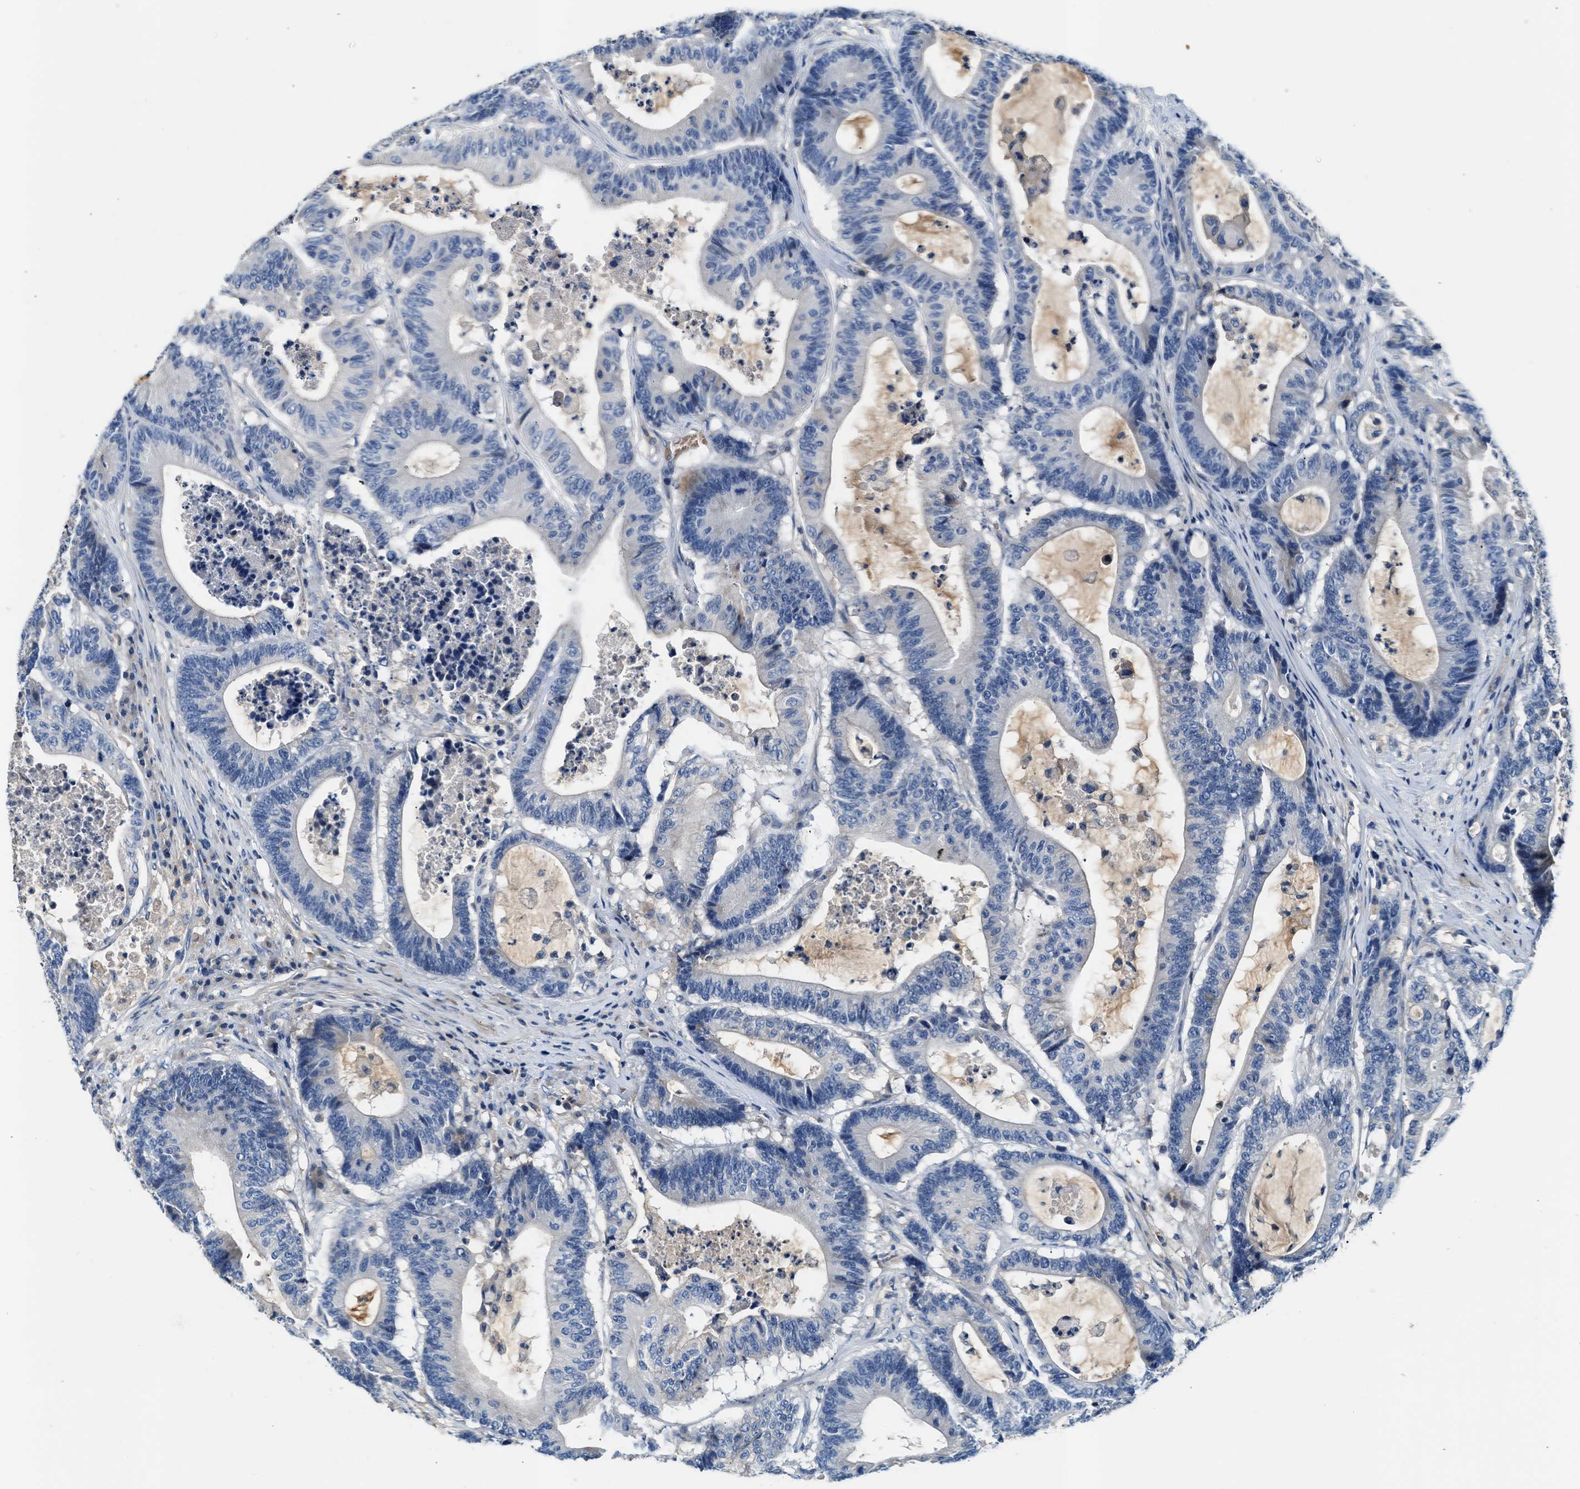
{"staining": {"intensity": "negative", "quantity": "none", "location": "none"}, "tissue": "colorectal cancer", "cell_type": "Tumor cells", "image_type": "cancer", "snomed": [{"axis": "morphology", "description": "Adenocarcinoma, NOS"}, {"axis": "topography", "description": "Colon"}], "caption": "Colorectal cancer was stained to show a protein in brown. There is no significant staining in tumor cells.", "gene": "RWDD2B", "patient": {"sex": "female", "age": 84}}